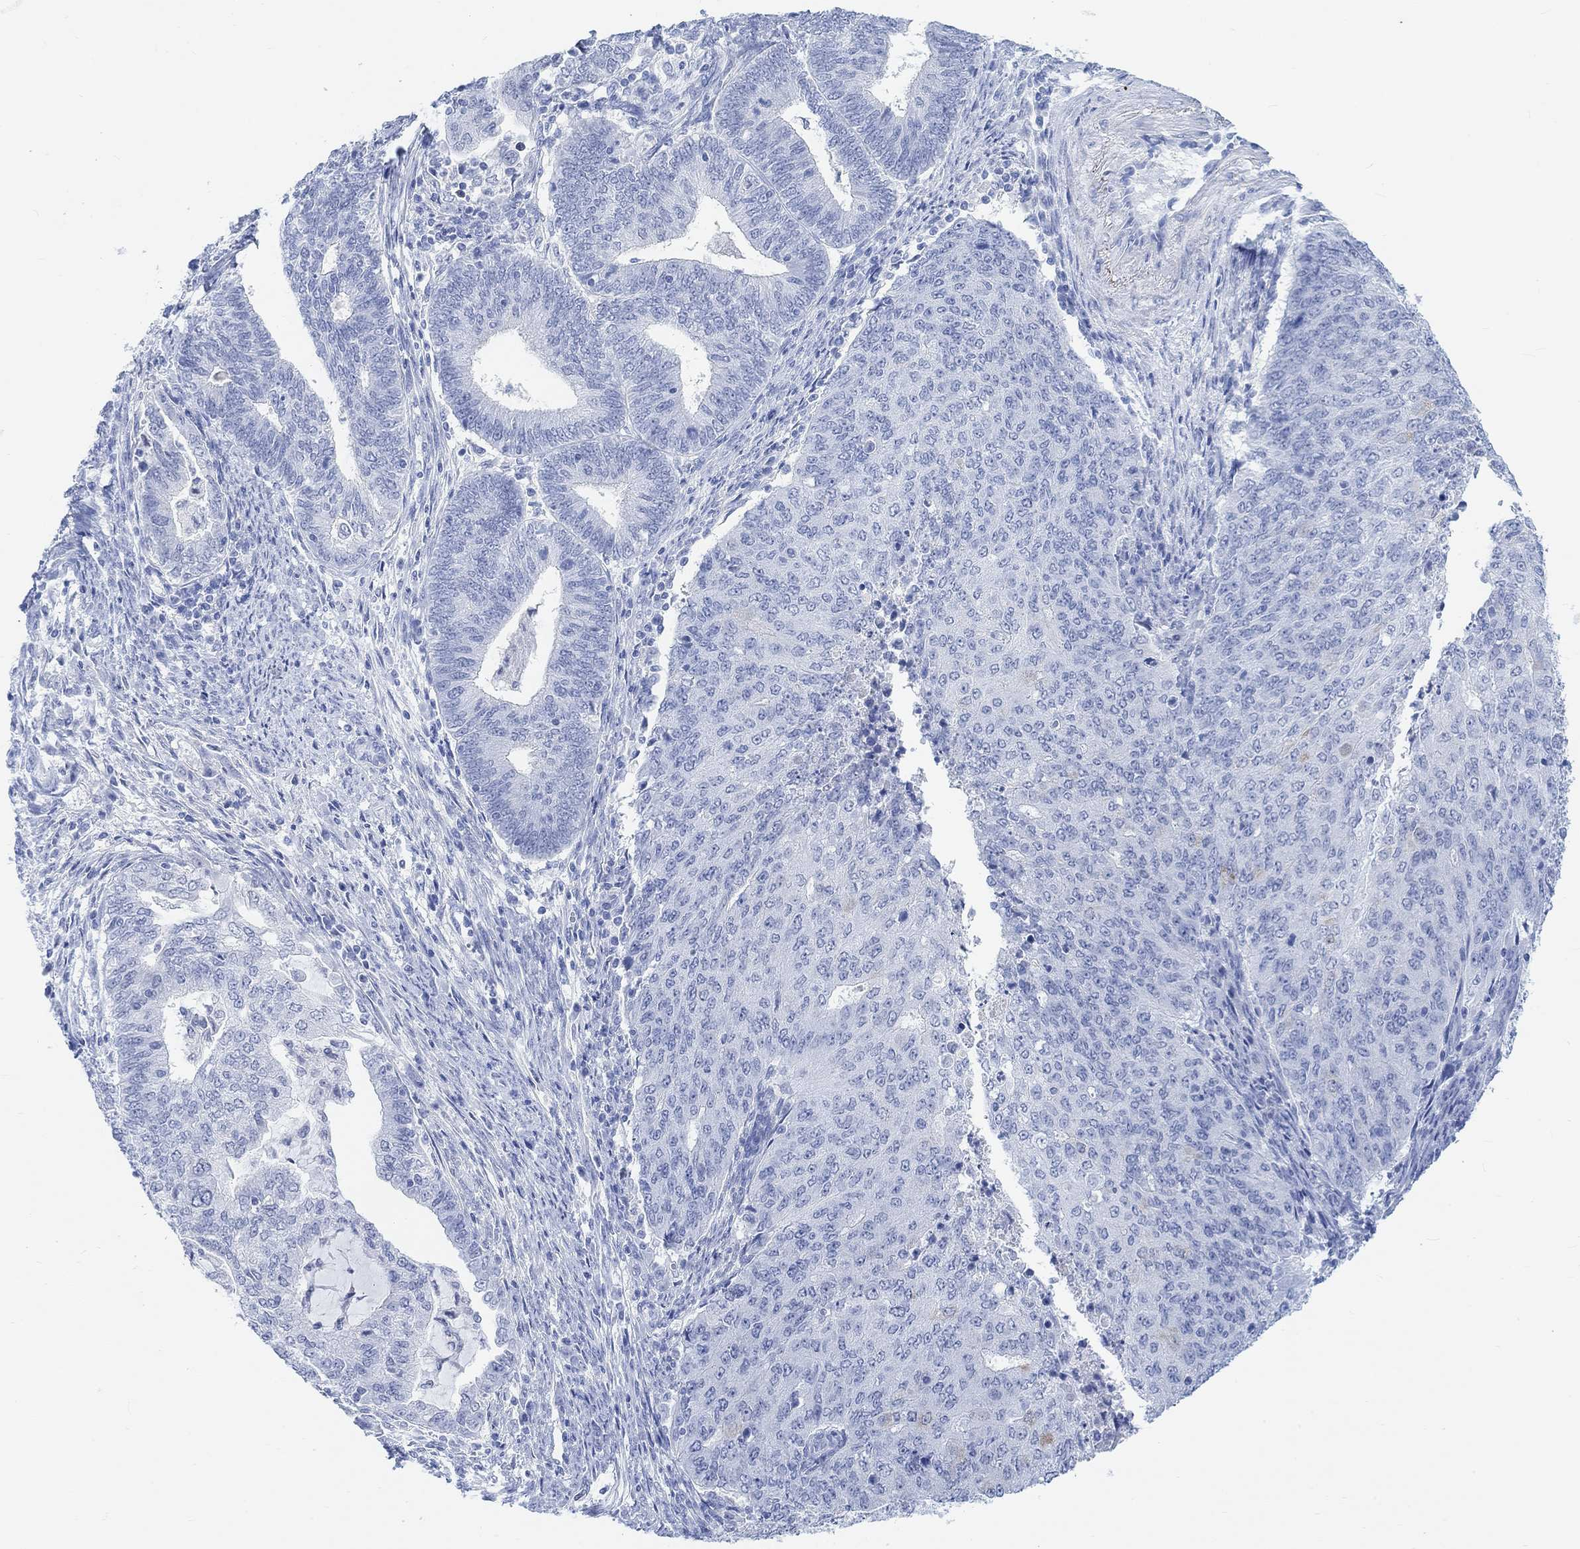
{"staining": {"intensity": "negative", "quantity": "none", "location": "none"}, "tissue": "endometrial cancer", "cell_type": "Tumor cells", "image_type": "cancer", "snomed": [{"axis": "morphology", "description": "Adenocarcinoma, NOS"}, {"axis": "topography", "description": "Endometrium"}], "caption": "A high-resolution micrograph shows IHC staining of endometrial adenocarcinoma, which displays no significant positivity in tumor cells.", "gene": "ENO4", "patient": {"sex": "female", "age": 82}}